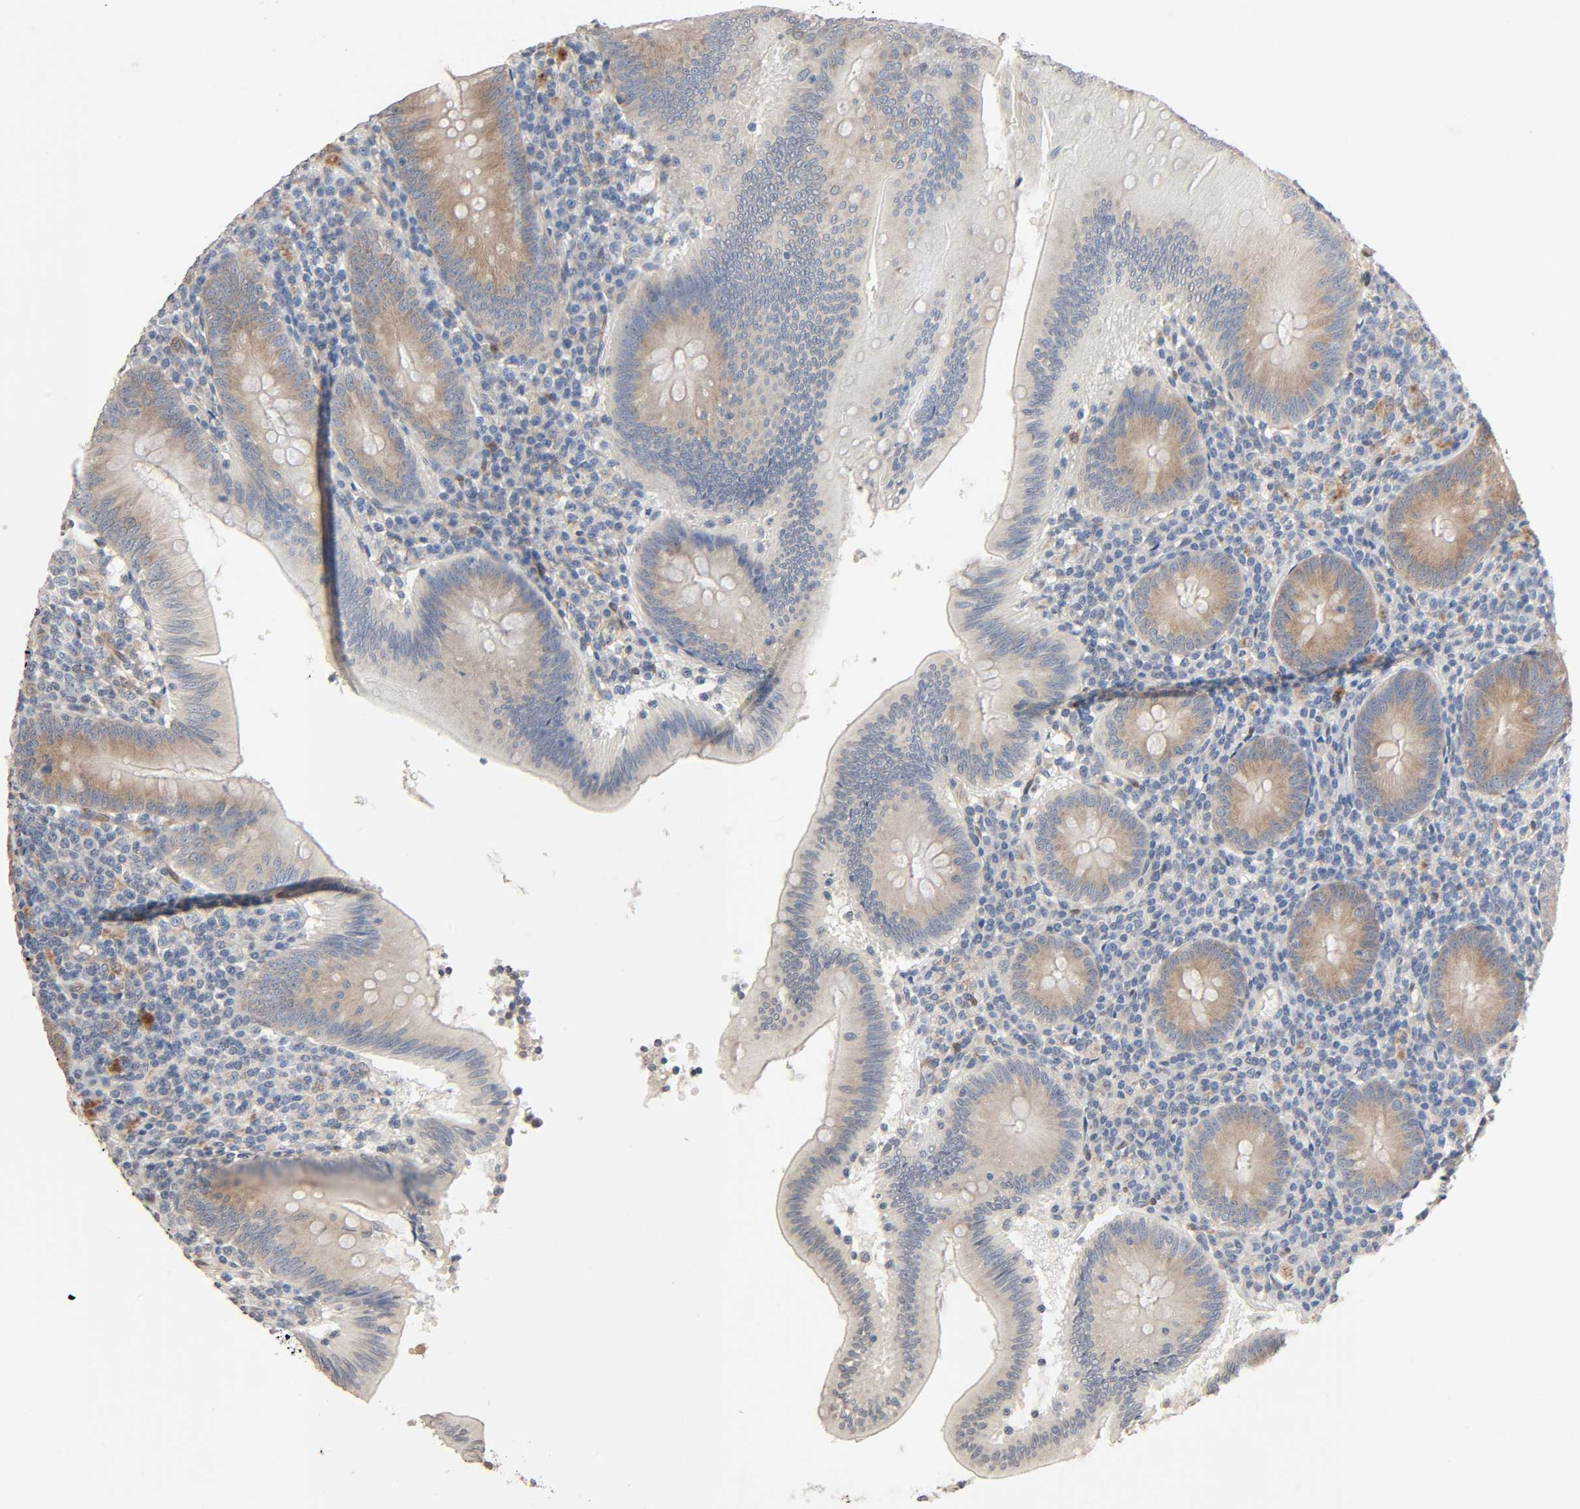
{"staining": {"intensity": "weak", "quantity": ">75%", "location": "cytoplasmic/membranous"}, "tissue": "appendix", "cell_type": "Glandular cells", "image_type": "normal", "snomed": [{"axis": "morphology", "description": "Normal tissue, NOS"}, {"axis": "morphology", "description": "Inflammation, NOS"}, {"axis": "topography", "description": "Appendix"}], "caption": "A high-resolution micrograph shows immunohistochemistry staining of benign appendix, which displays weak cytoplasmic/membranous staining in approximately >75% of glandular cells. (DAB IHC with brightfield microscopy, high magnification).", "gene": "PTK2", "patient": {"sex": "male", "age": 46}}